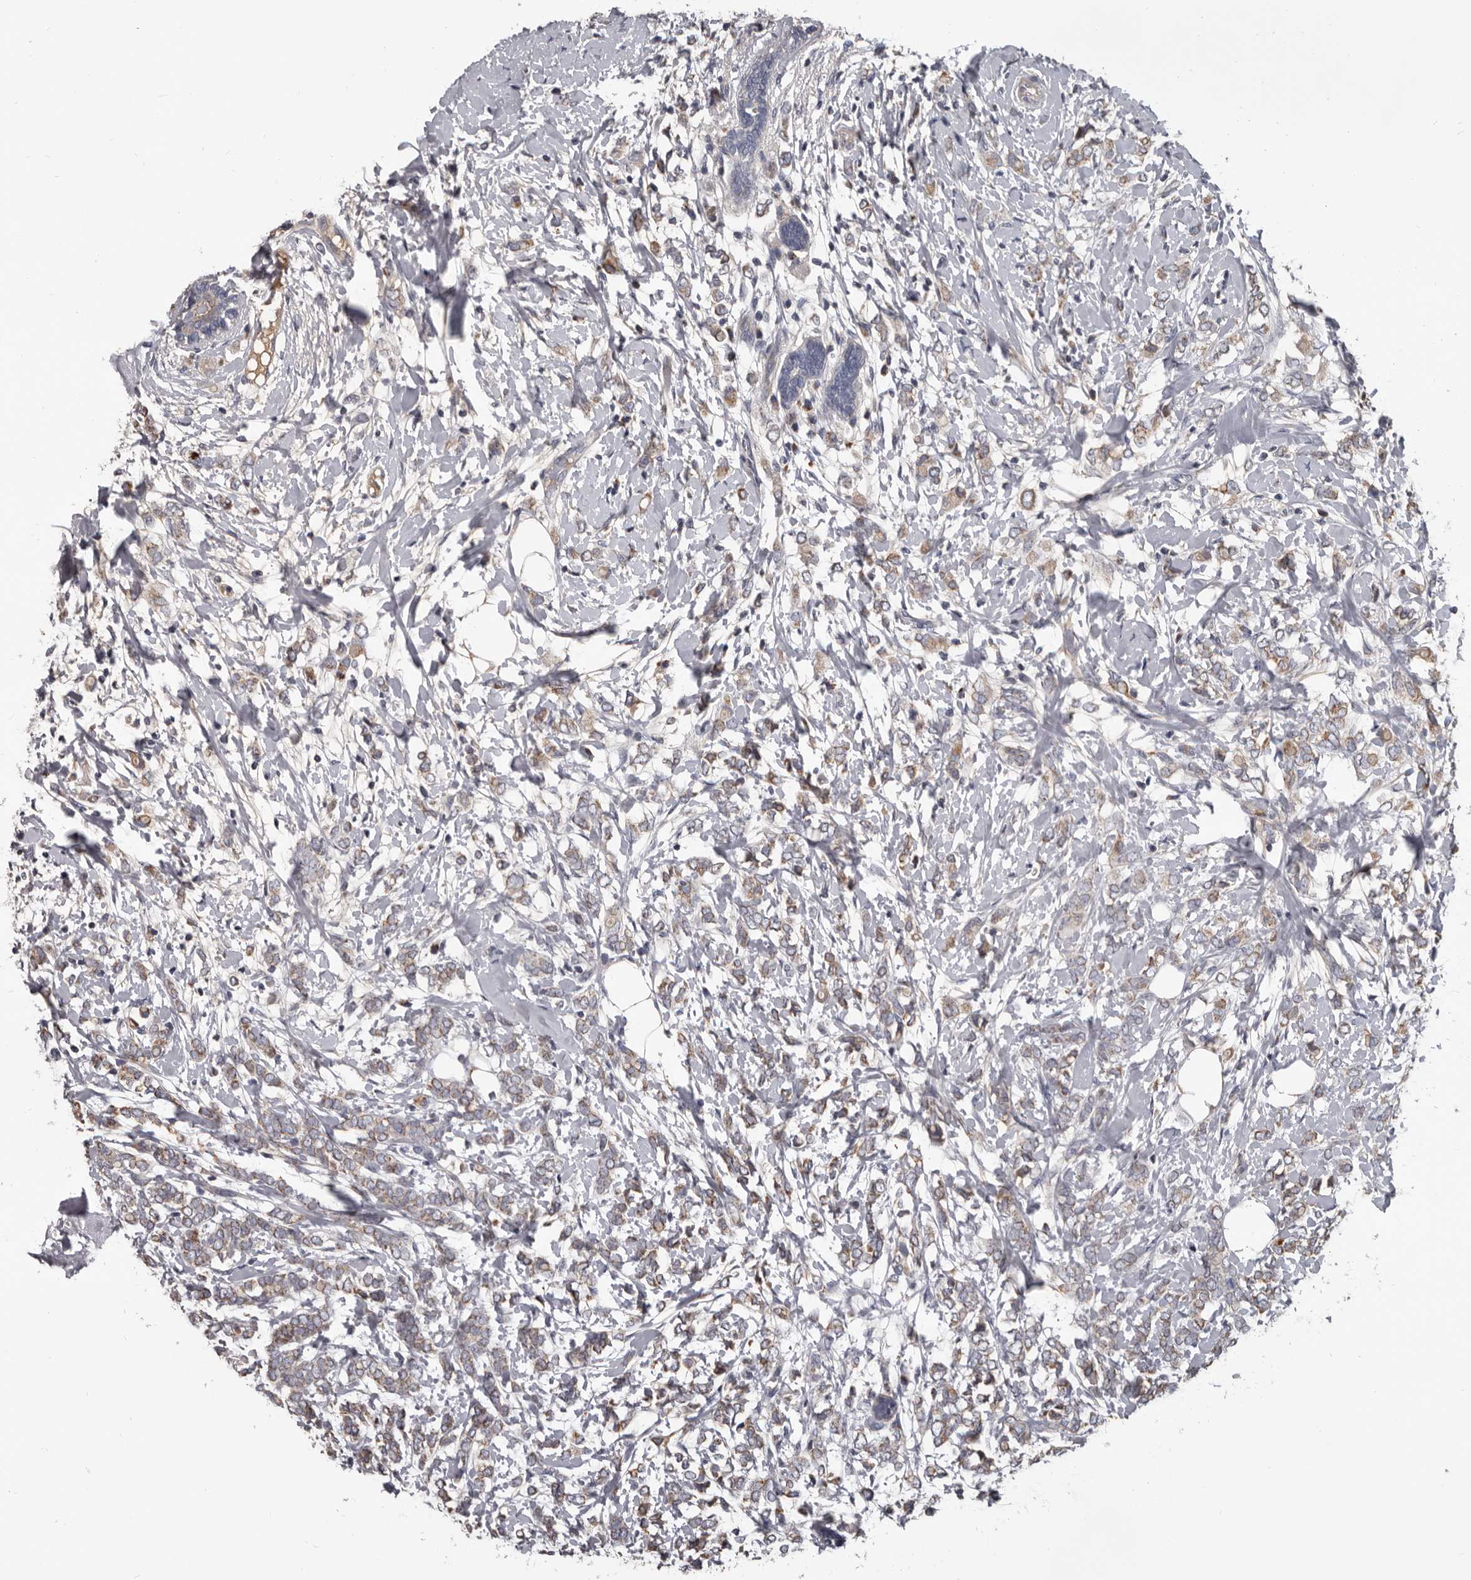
{"staining": {"intensity": "weak", "quantity": "25%-75%", "location": "cytoplasmic/membranous"}, "tissue": "breast cancer", "cell_type": "Tumor cells", "image_type": "cancer", "snomed": [{"axis": "morphology", "description": "Normal tissue, NOS"}, {"axis": "morphology", "description": "Lobular carcinoma"}, {"axis": "topography", "description": "Breast"}], "caption": "Immunohistochemistry of human lobular carcinoma (breast) shows low levels of weak cytoplasmic/membranous staining in about 25%-75% of tumor cells.", "gene": "ALDH5A1", "patient": {"sex": "female", "age": 47}}